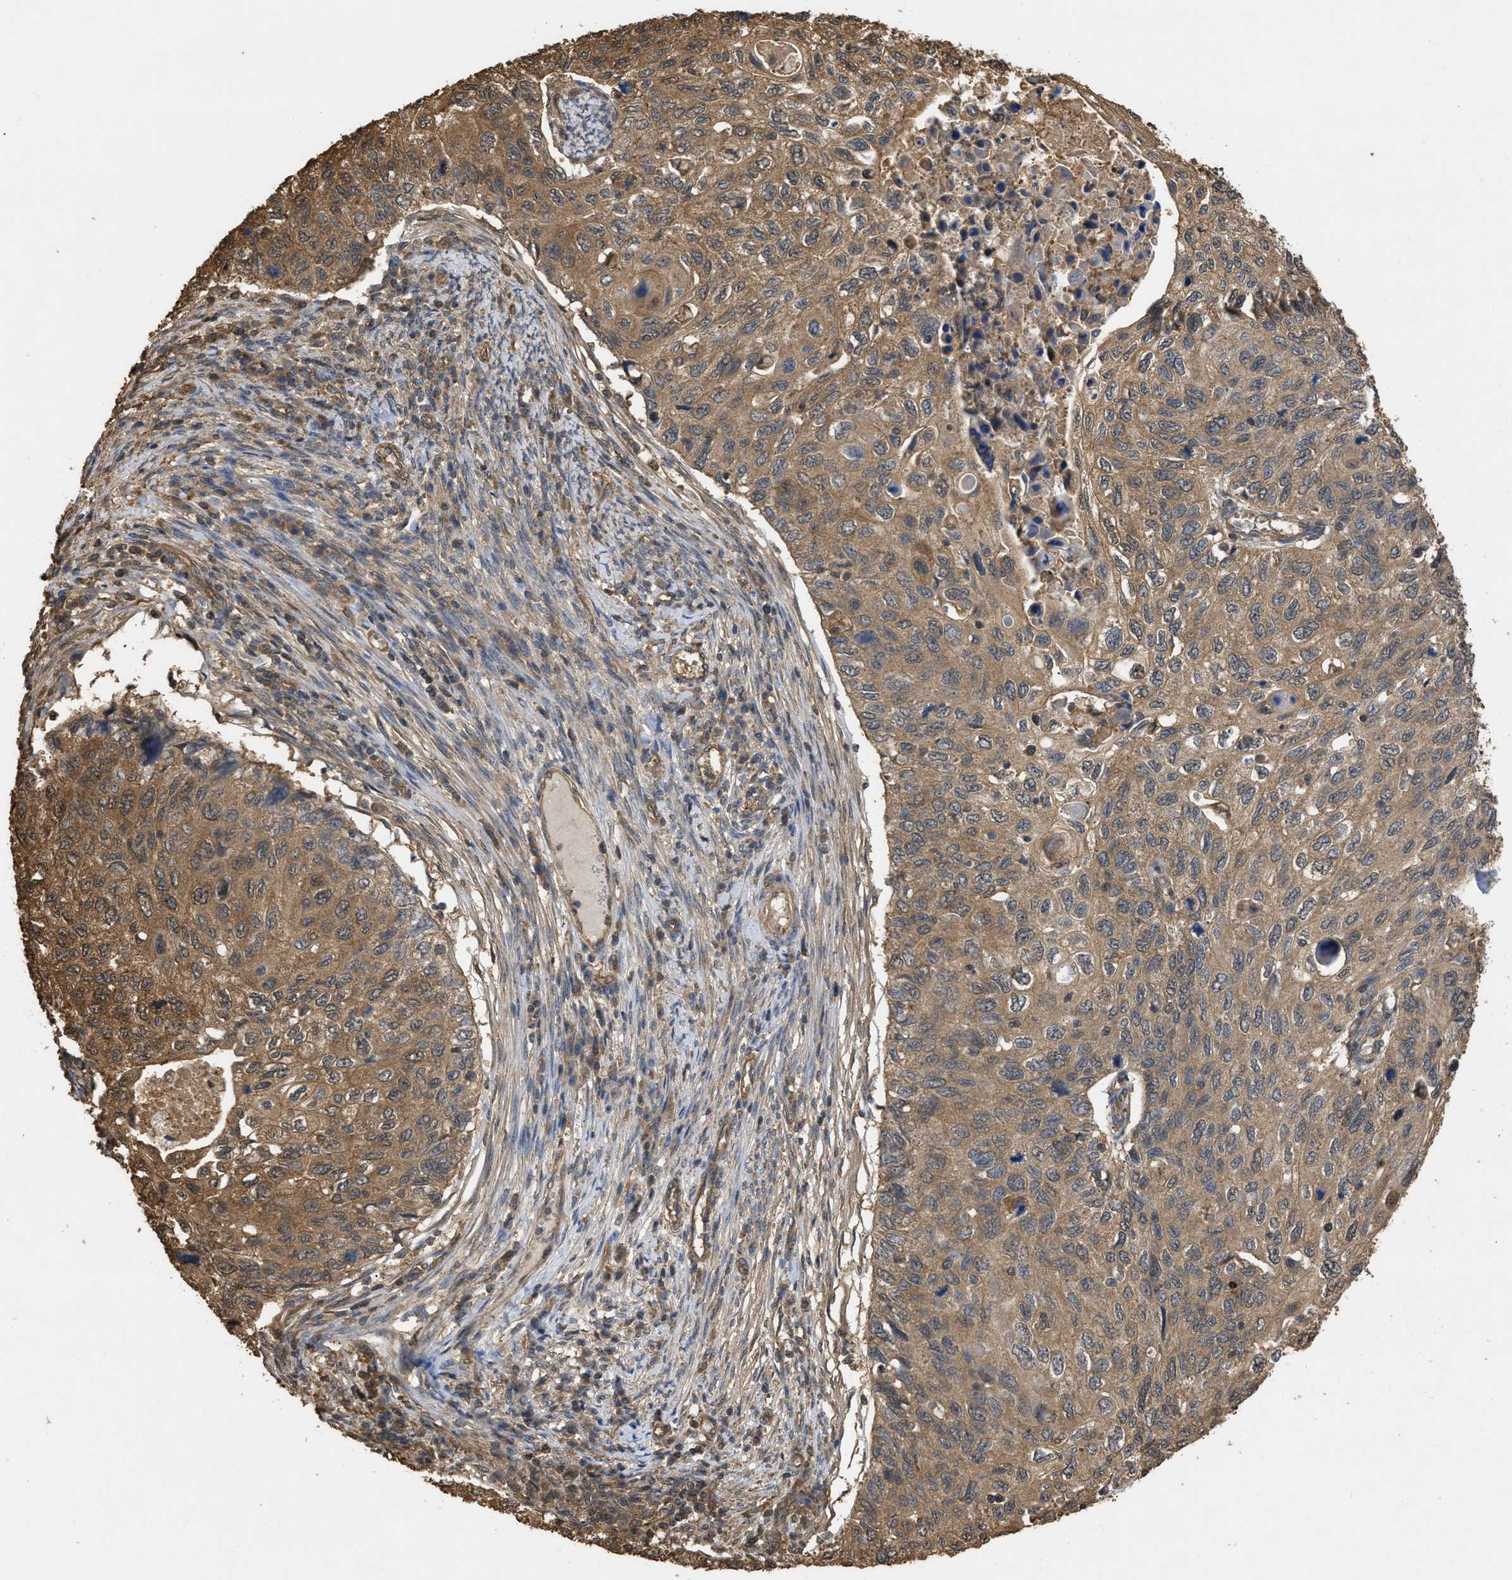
{"staining": {"intensity": "moderate", "quantity": ">75%", "location": "cytoplasmic/membranous"}, "tissue": "cervical cancer", "cell_type": "Tumor cells", "image_type": "cancer", "snomed": [{"axis": "morphology", "description": "Squamous cell carcinoma, NOS"}, {"axis": "topography", "description": "Cervix"}], "caption": "Brown immunohistochemical staining in cervical cancer demonstrates moderate cytoplasmic/membranous expression in approximately >75% of tumor cells.", "gene": "CALM1", "patient": {"sex": "female", "age": 70}}